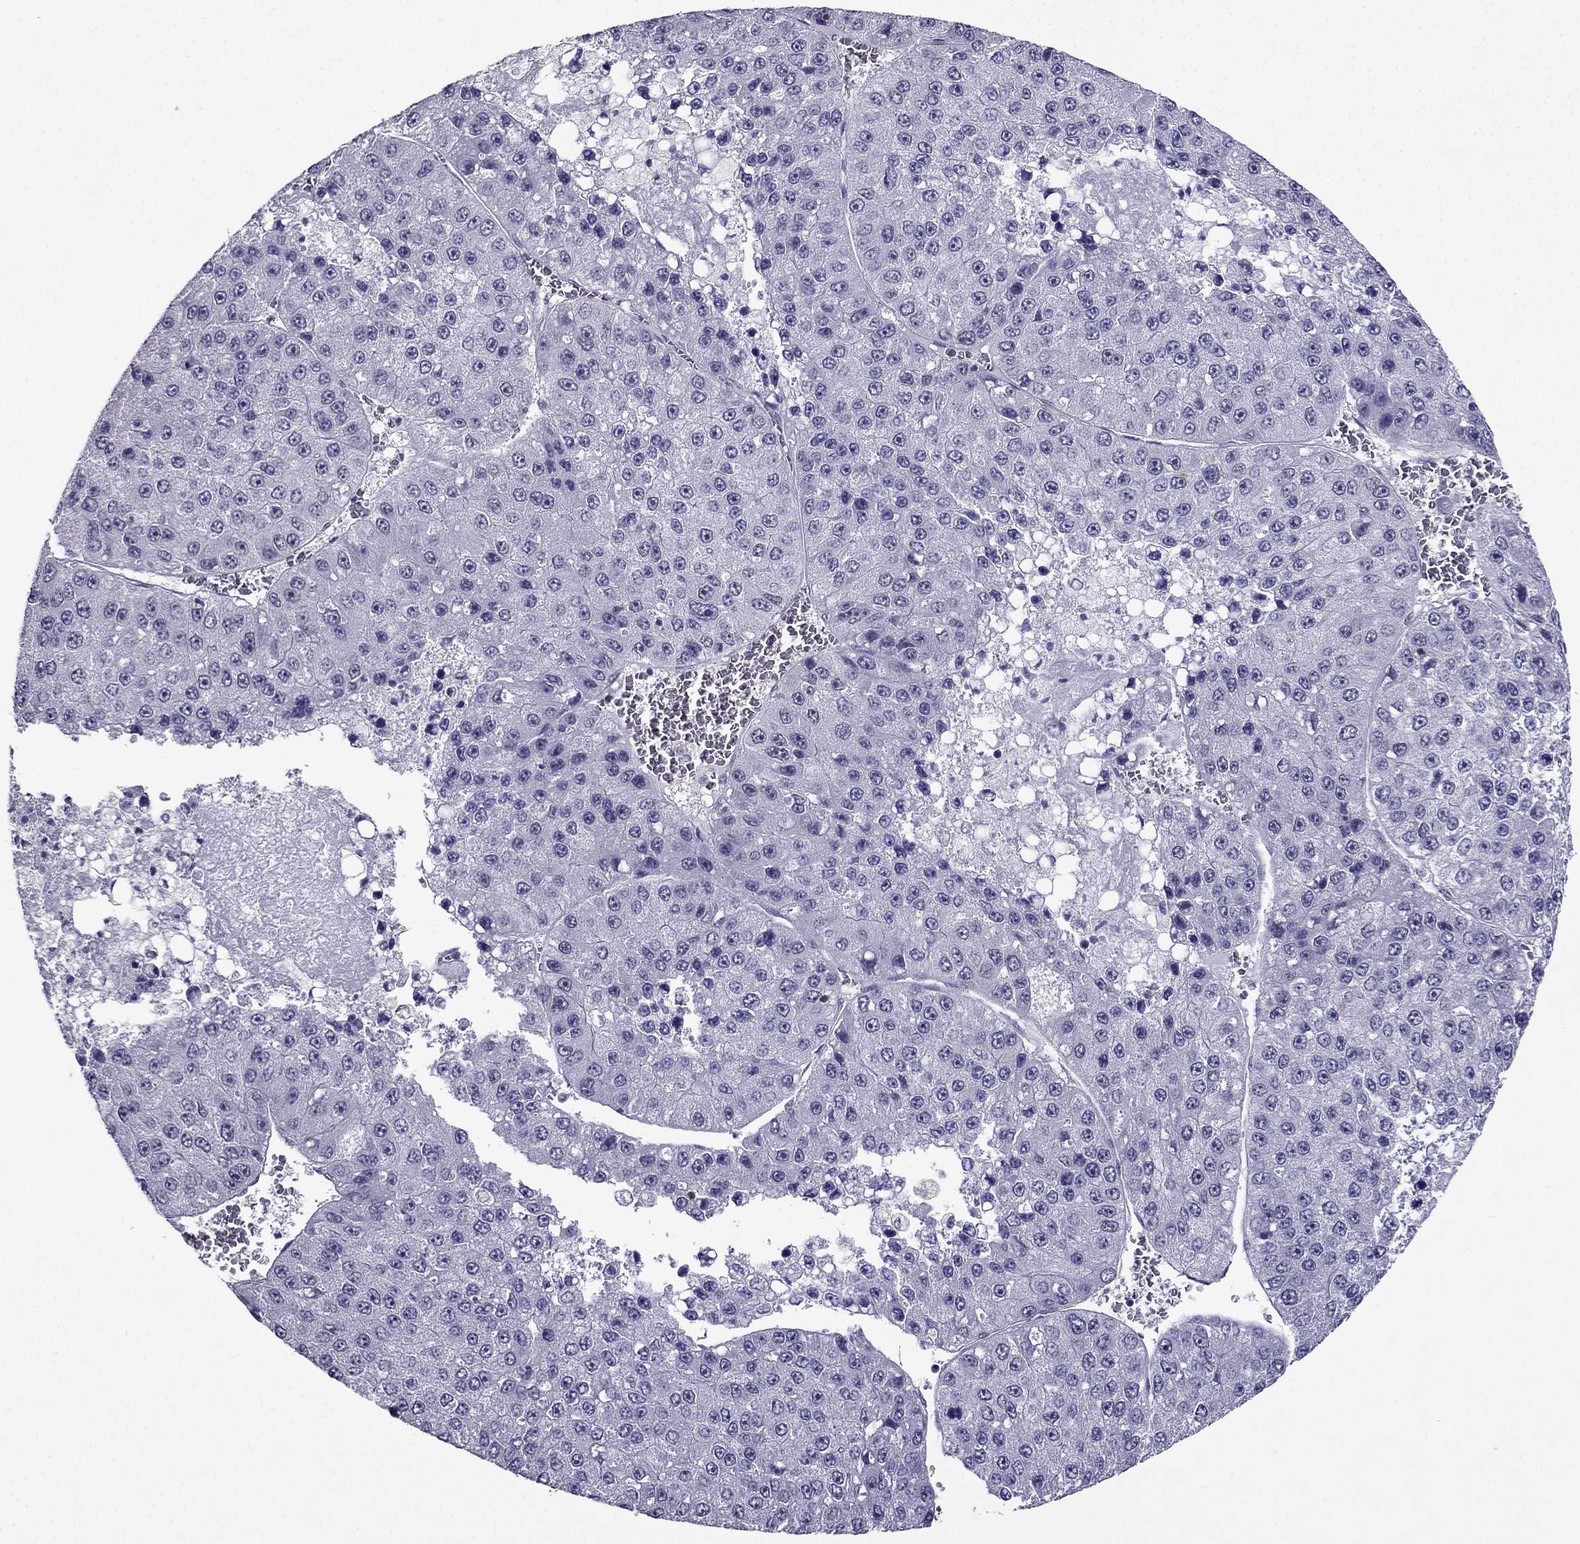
{"staining": {"intensity": "negative", "quantity": "none", "location": "none"}, "tissue": "liver cancer", "cell_type": "Tumor cells", "image_type": "cancer", "snomed": [{"axis": "morphology", "description": "Carcinoma, Hepatocellular, NOS"}, {"axis": "topography", "description": "Liver"}], "caption": "A high-resolution photomicrograph shows immunohistochemistry (IHC) staining of liver cancer (hepatocellular carcinoma), which exhibits no significant staining in tumor cells. (Stains: DAB immunohistochemistry with hematoxylin counter stain, Microscopy: brightfield microscopy at high magnification).", "gene": "AAK1", "patient": {"sex": "female", "age": 73}}